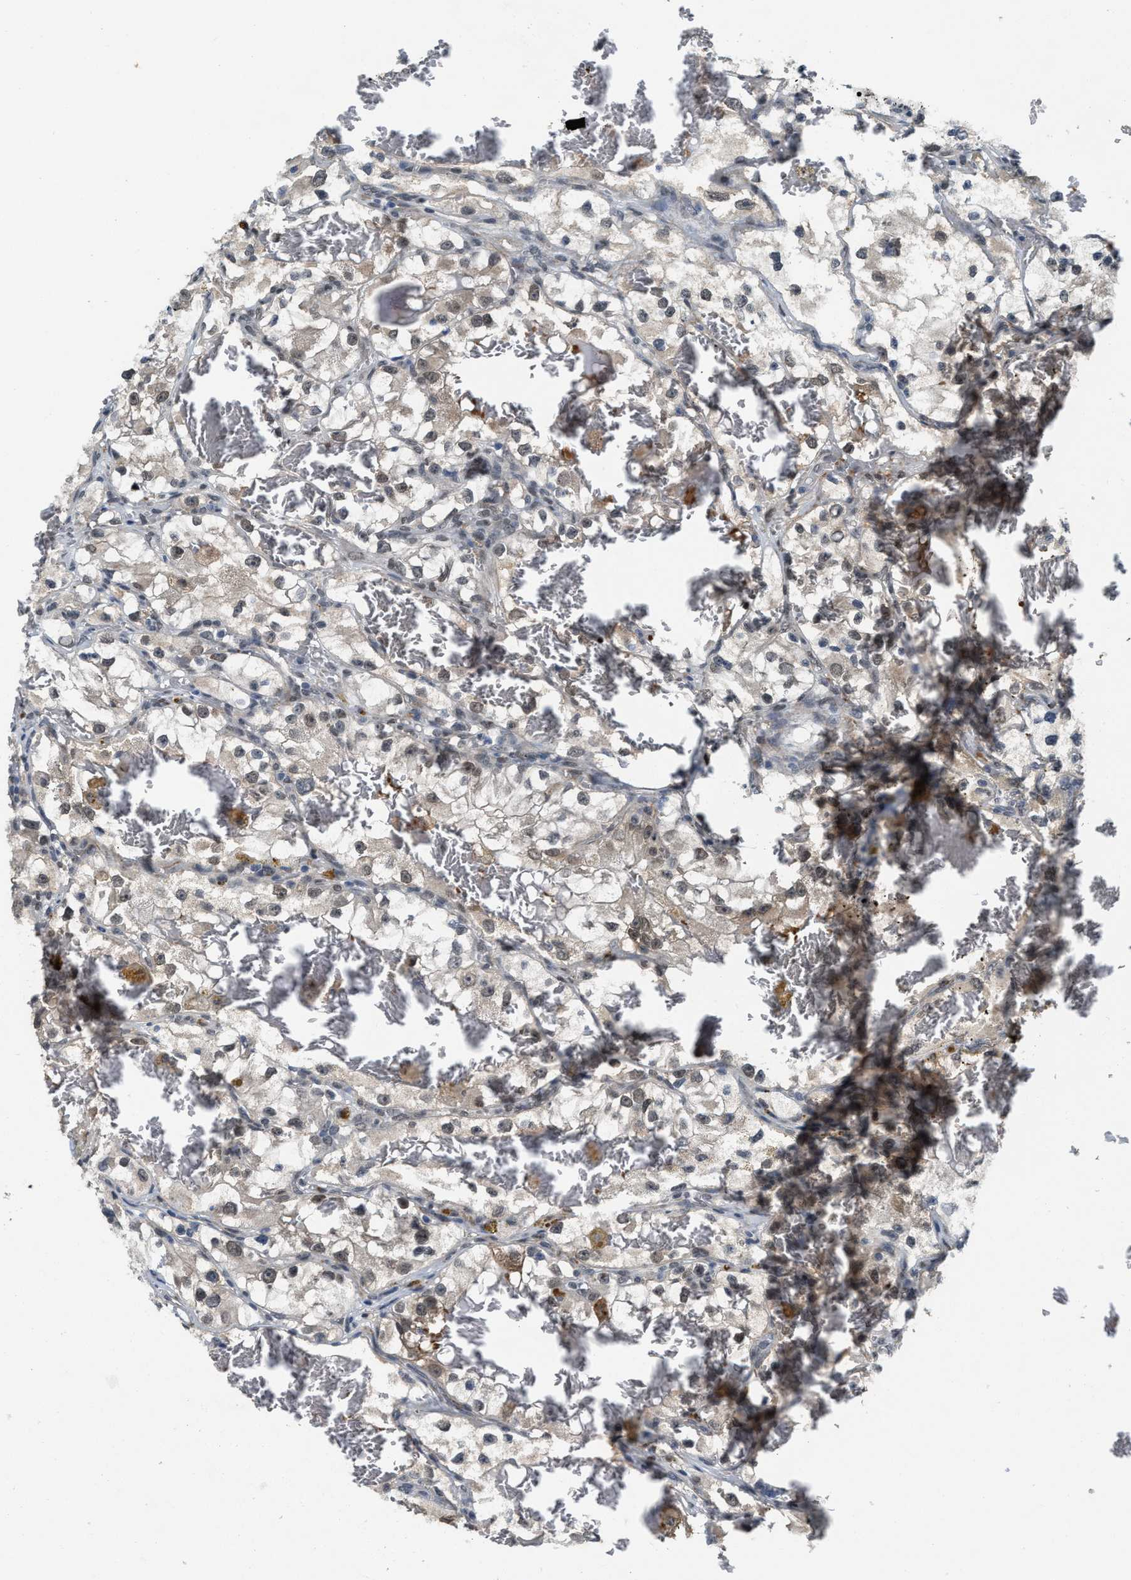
{"staining": {"intensity": "negative", "quantity": "none", "location": "none"}, "tissue": "renal cancer", "cell_type": "Tumor cells", "image_type": "cancer", "snomed": [{"axis": "morphology", "description": "Adenocarcinoma, NOS"}, {"axis": "topography", "description": "Kidney"}], "caption": "A high-resolution histopathology image shows immunohistochemistry (IHC) staining of adenocarcinoma (renal), which demonstrates no significant staining in tumor cells.", "gene": "KIF24", "patient": {"sex": "female", "age": 57}}